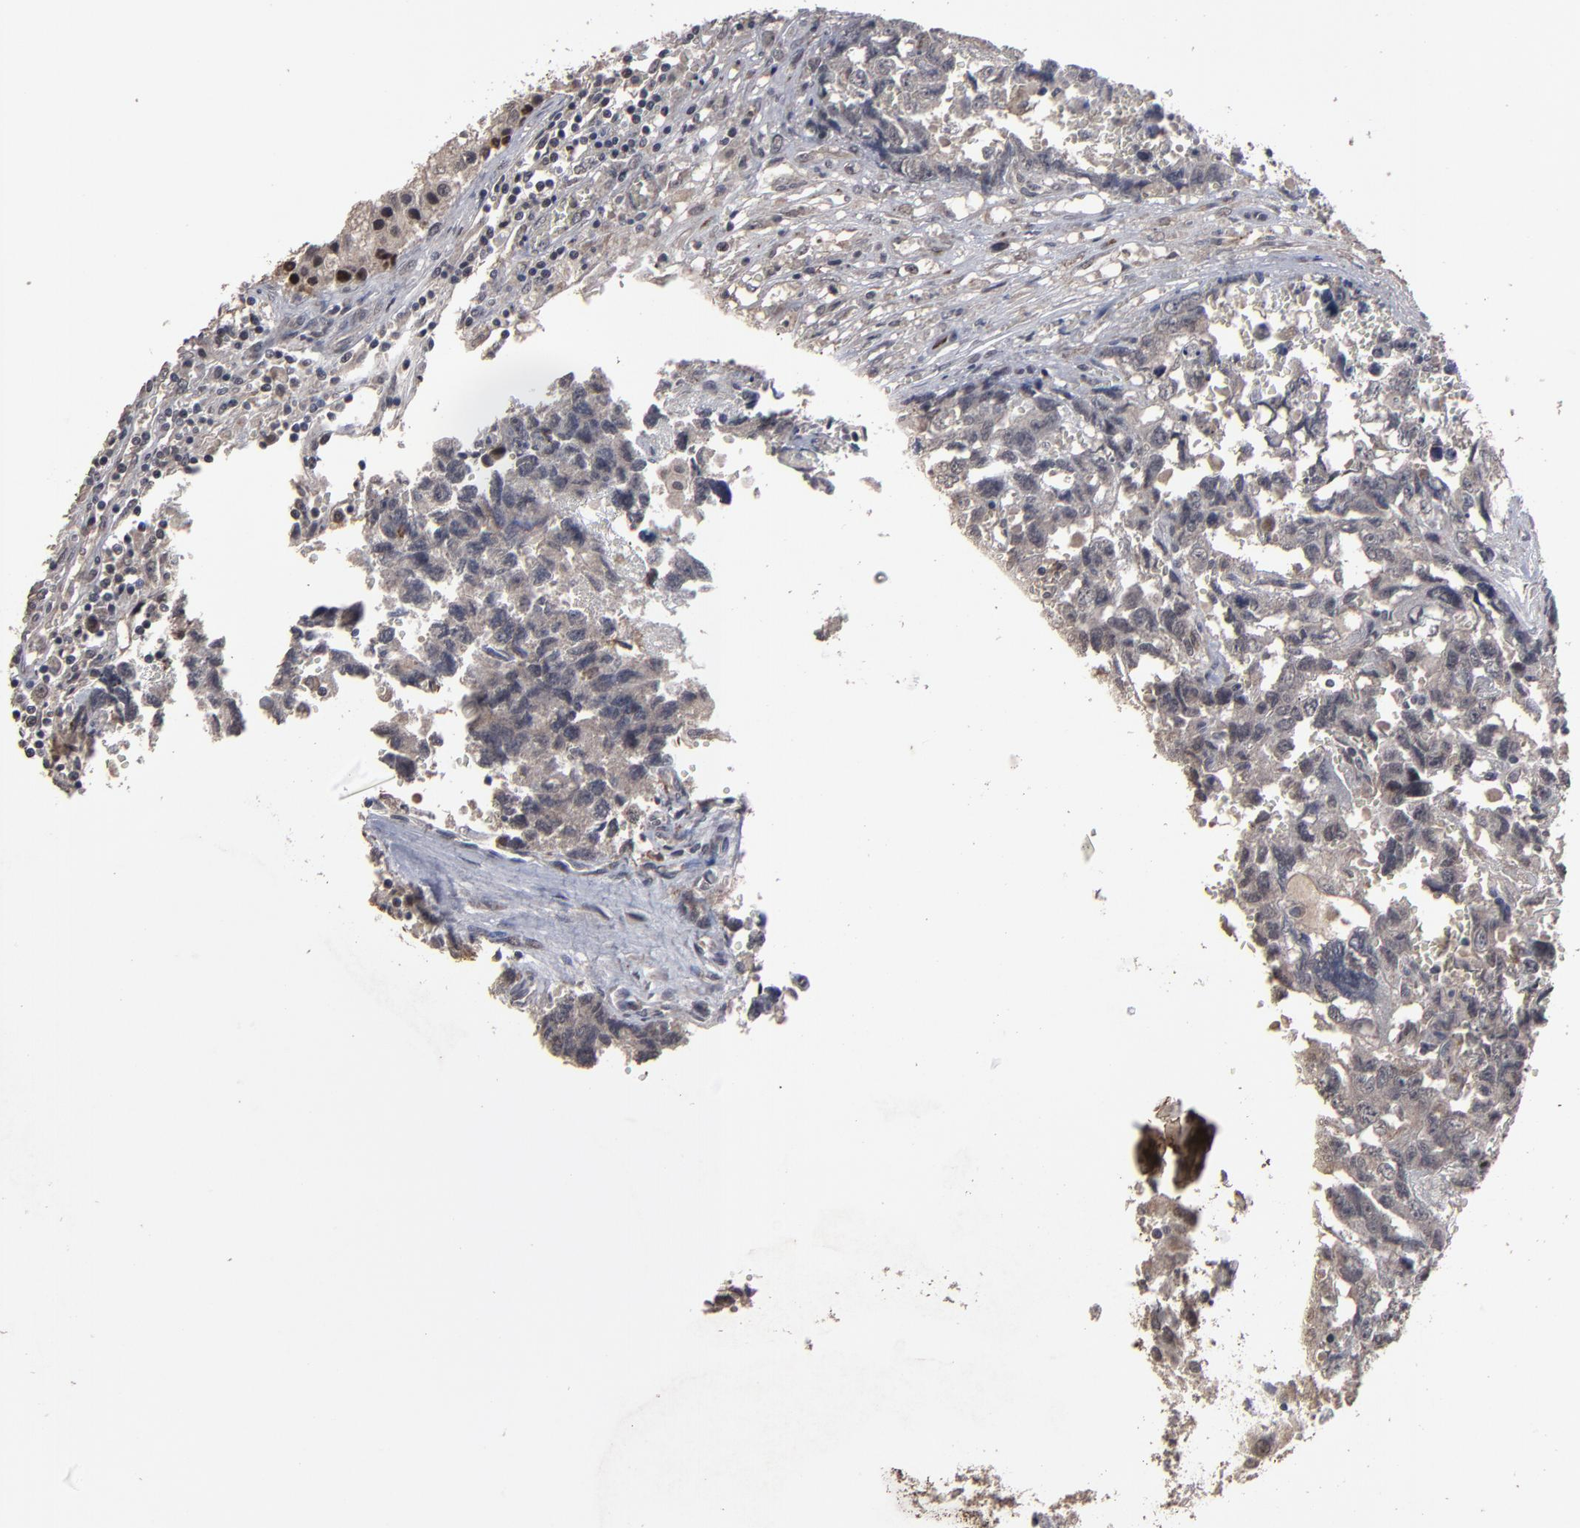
{"staining": {"intensity": "moderate", "quantity": "<25%", "location": "cytoplasmic/membranous,nuclear"}, "tissue": "testis cancer", "cell_type": "Tumor cells", "image_type": "cancer", "snomed": [{"axis": "morphology", "description": "Carcinoma, Embryonal, NOS"}, {"axis": "topography", "description": "Testis"}], "caption": "The histopathology image displays immunohistochemical staining of testis embryonal carcinoma. There is moderate cytoplasmic/membranous and nuclear expression is present in approximately <25% of tumor cells. (DAB IHC with brightfield microscopy, high magnification).", "gene": "SLC22A17", "patient": {"sex": "male", "age": 31}}